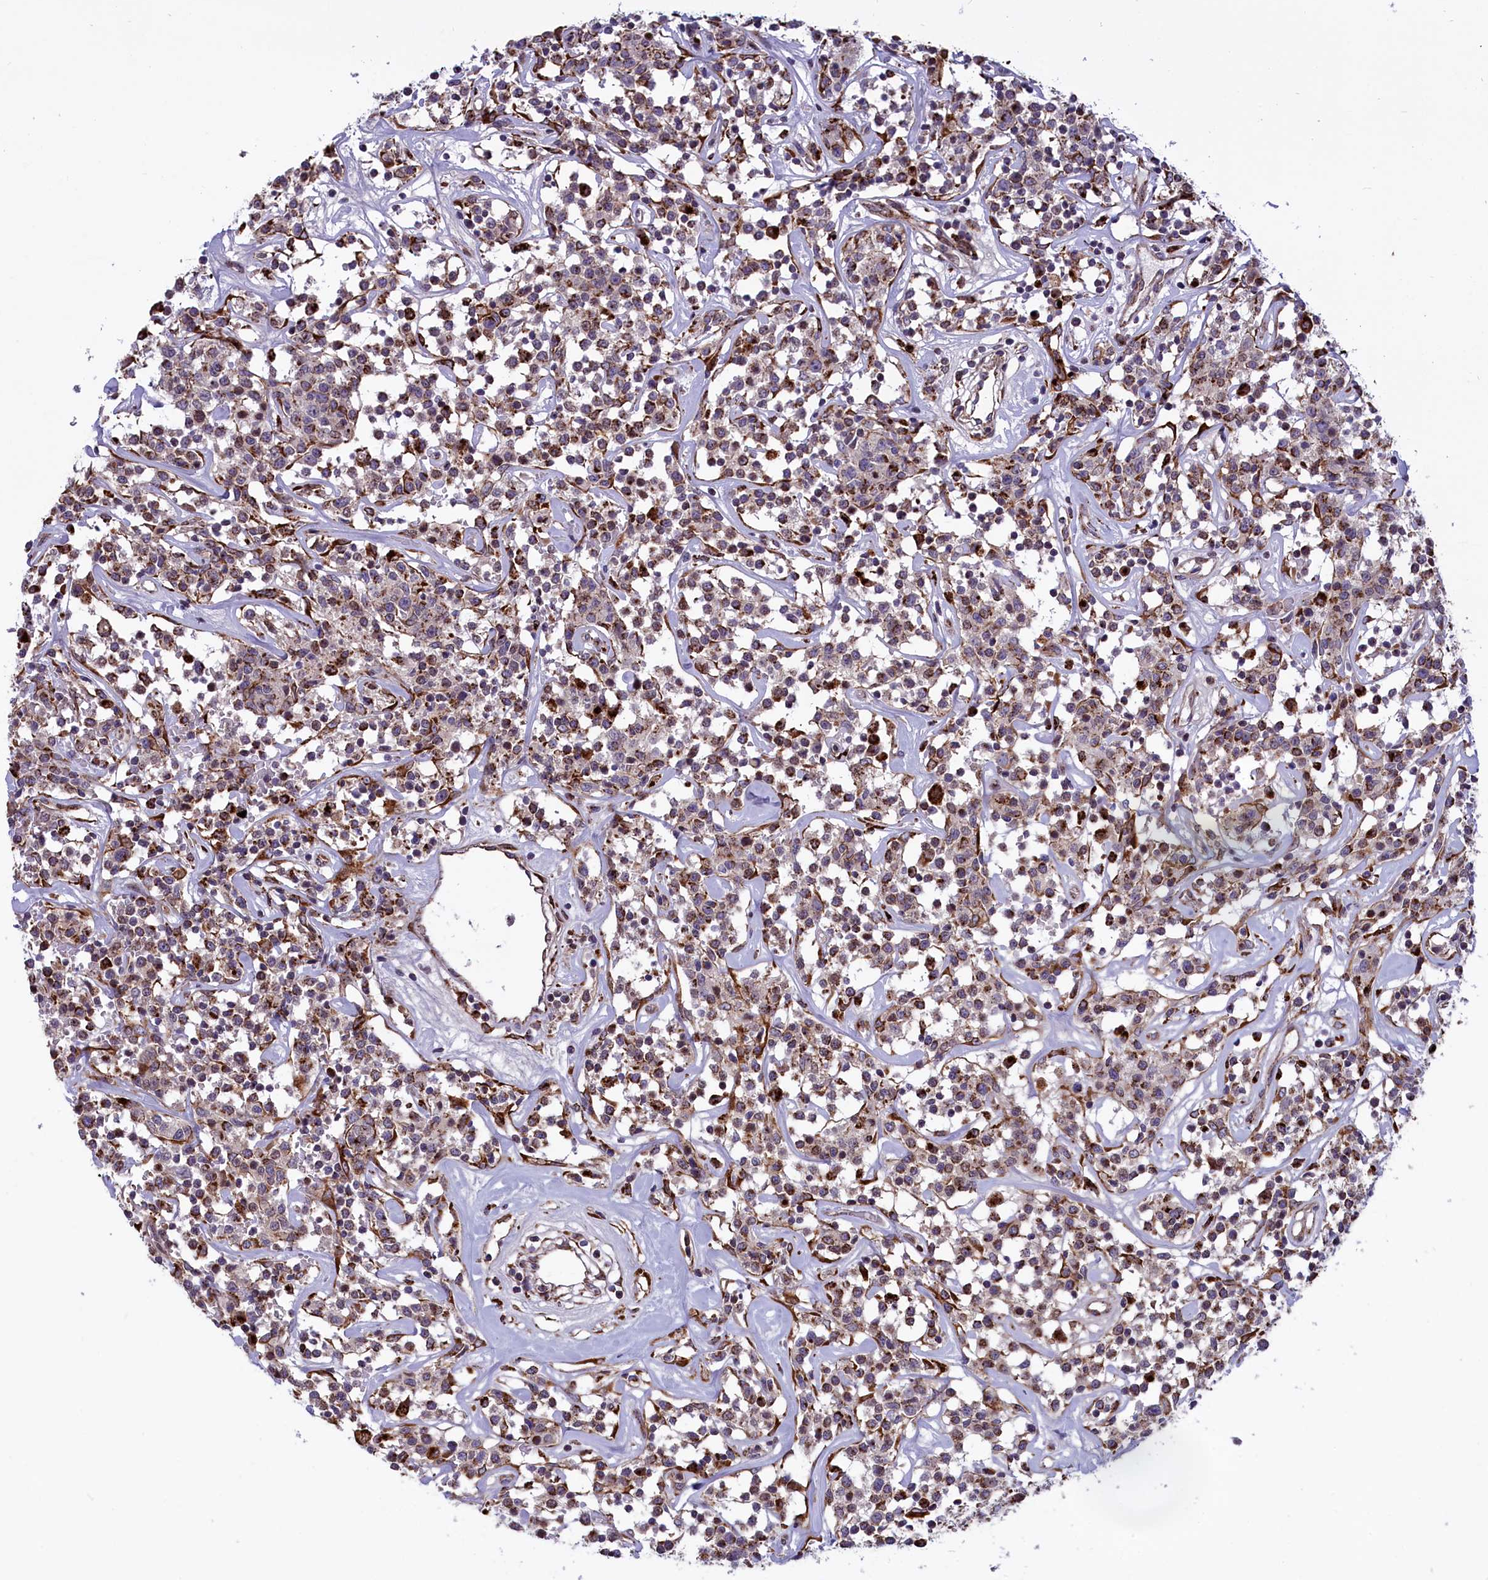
{"staining": {"intensity": "strong", "quantity": "<25%", "location": "cytoplasmic/membranous"}, "tissue": "lymphoma", "cell_type": "Tumor cells", "image_type": "cancer", "snomed": [{"axis": "morphology", "description": "Malignant lymphoma, non-Hodgkin's type, Low grade"}, {"axis": "topography", "description": "Small intestine"}], "caption": "Malignant lymphoma, non-Hodgkin's type (low-grade) stained with immunohistochemistry reveals strong cytoplasmic/membranous positivity in about <25% of tumor cells.", "gene": "MAN2B1", "patient": {"sex": "female", "age": 59}}